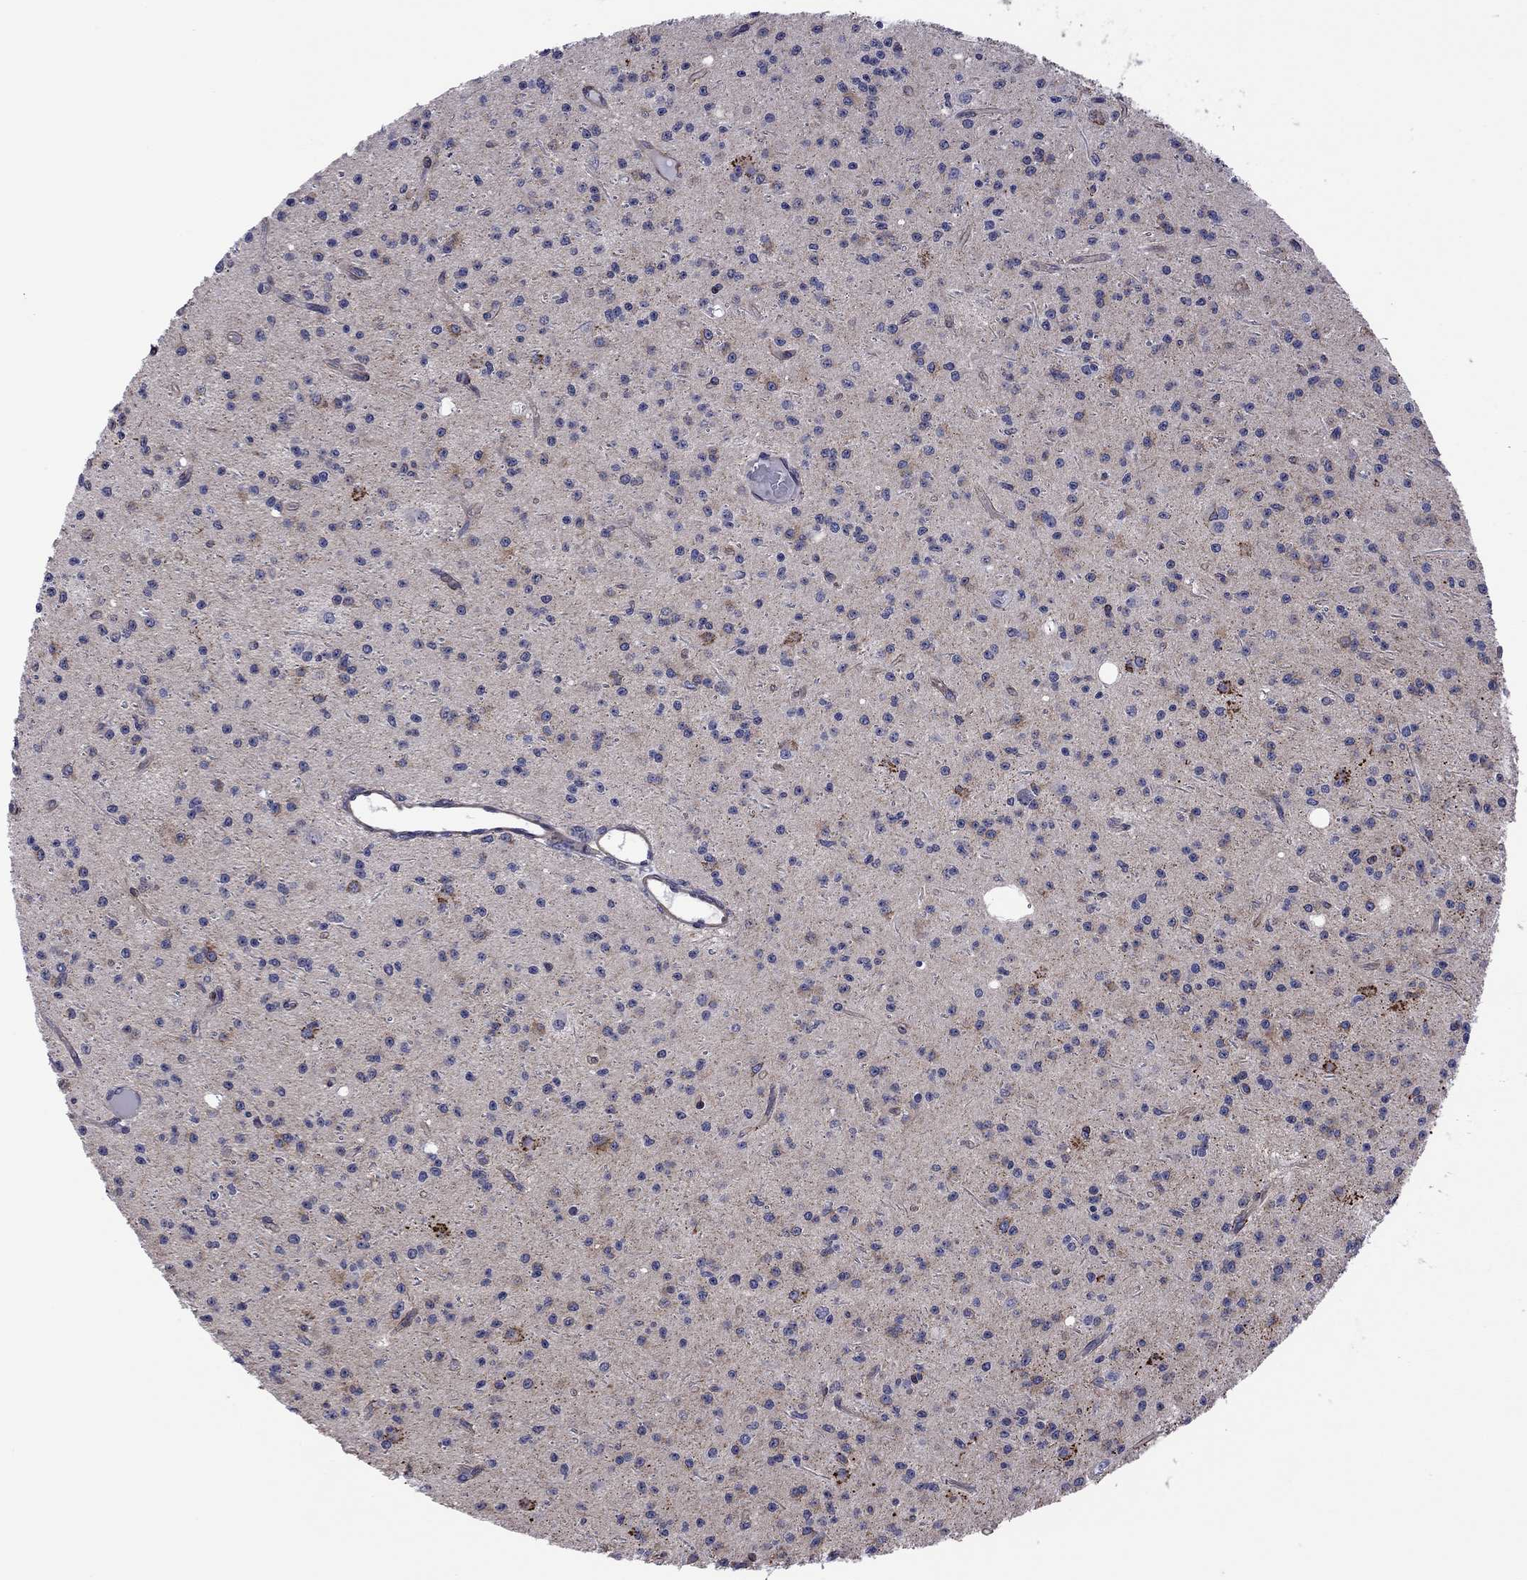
{"staining": {"intensity": "negative", "quantity": "none", "location": "none"}, "tissue": "glioma", "cell_type": "Tumor cells", "image_type": "cancer", "snomed": [{"axis": "morphology", "description": "Glioma, malignant, Low grade"}, {"axis": "topography", "description": "Brain"}], "caption": "High power microscopy micrograph of an IHC image of glioma, revealing no significant positivity in tumor cells. The staining was performed using DAB (3,3'-diaminobenzidine) to visualize the protein expression in brown, while the nuclei were stained in blue with hematoxylin (Magnification: 20x).", "gene": "POU5F2", "patient": {"sex": "male", "age": 27}}